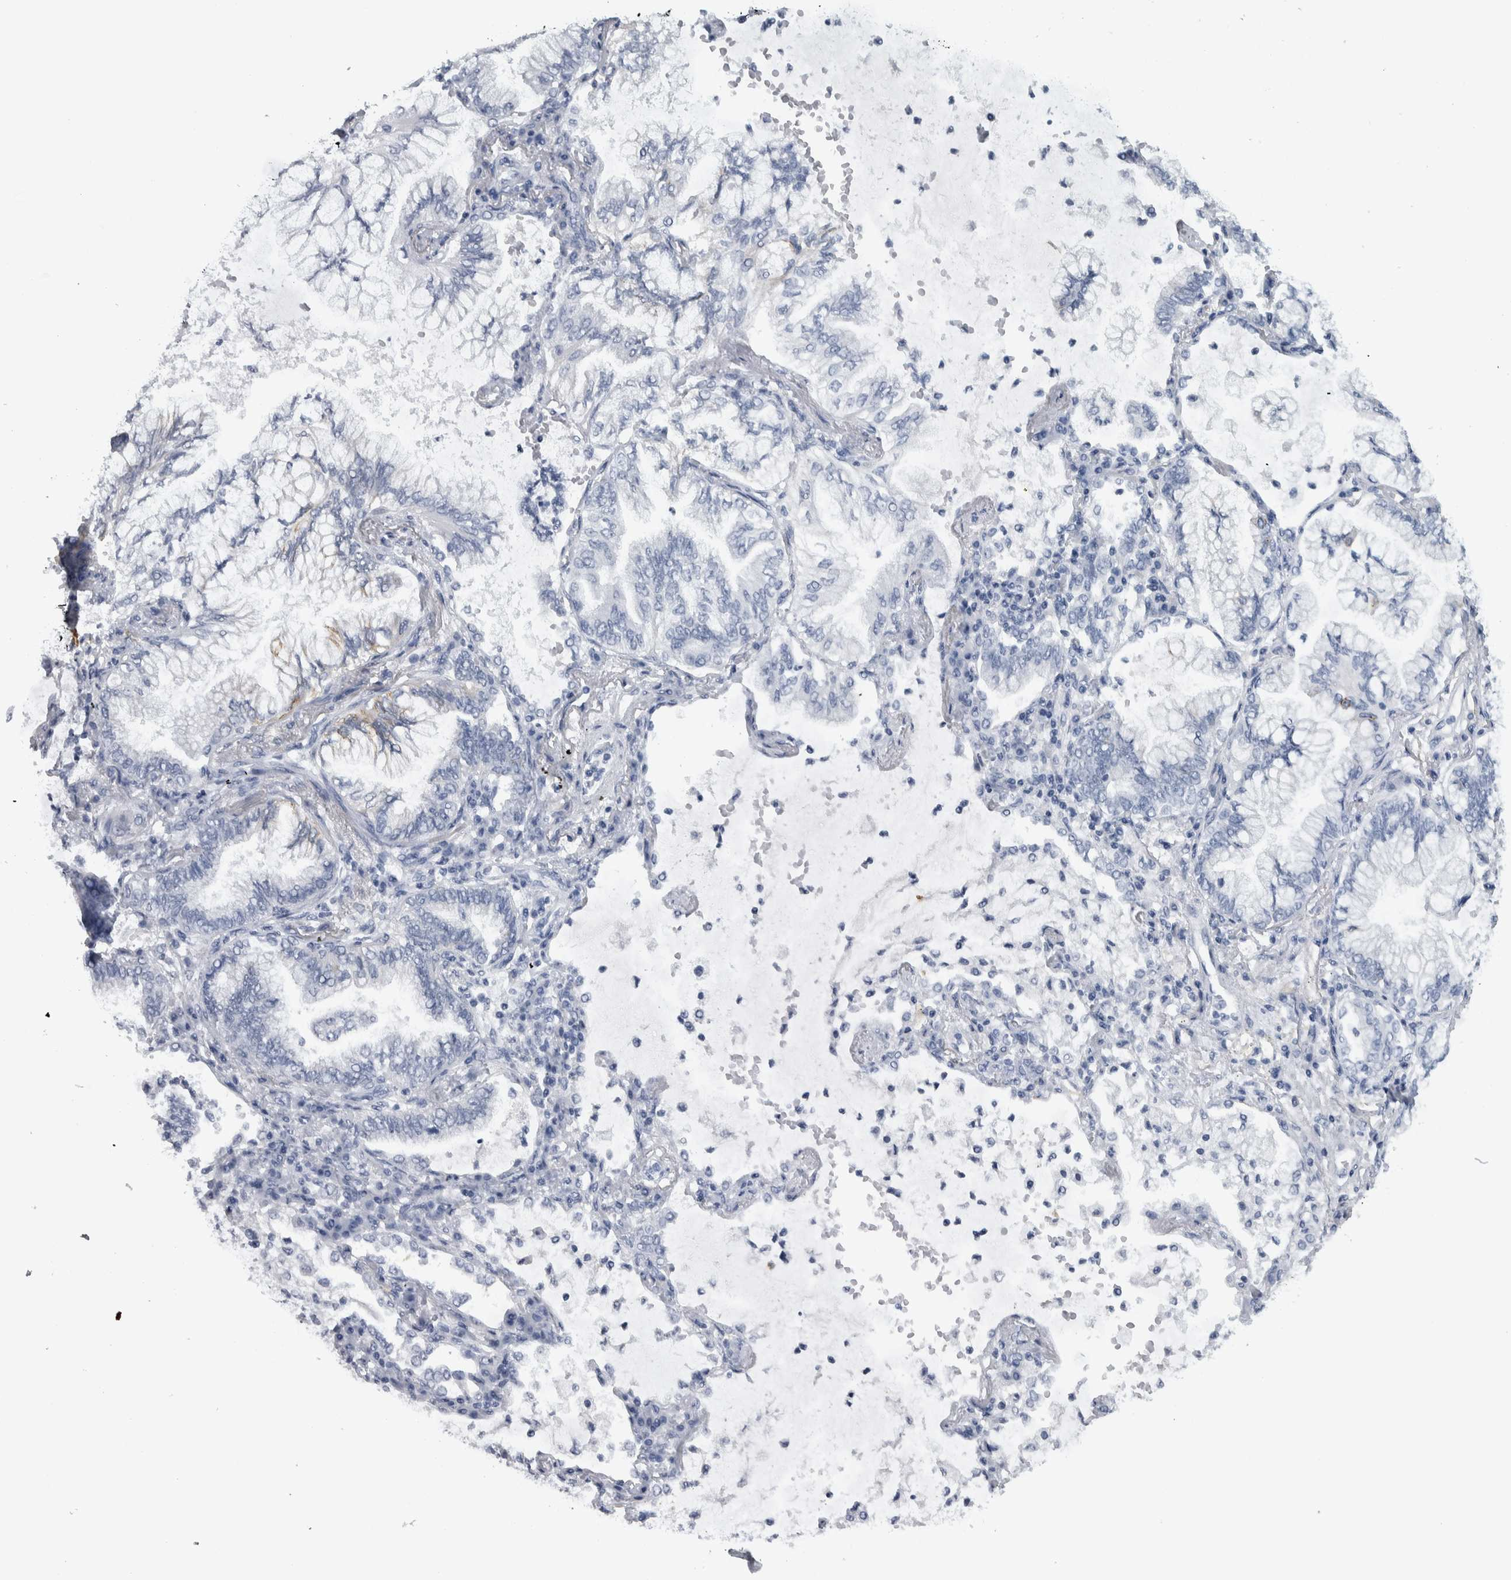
{"staining": {"intensity": "negative", "quantity": "none", "location": "none"}, "tissue": "lung cancer", "cell_type": "Tumor cells", "image_type": "cancer", "snomed": [{"axis": "morphology", "description": "Adenocarcinoma, NOS"}, {"axis": "topography", "description": "Lung"}], "caption": "High power microscopy histopathology image of an IHC image of adenocarcinoma (lung), revealing no significant staining in tumor cells.", "gene": "CDH17", "patient": {"sex": "female", "age": 70}}